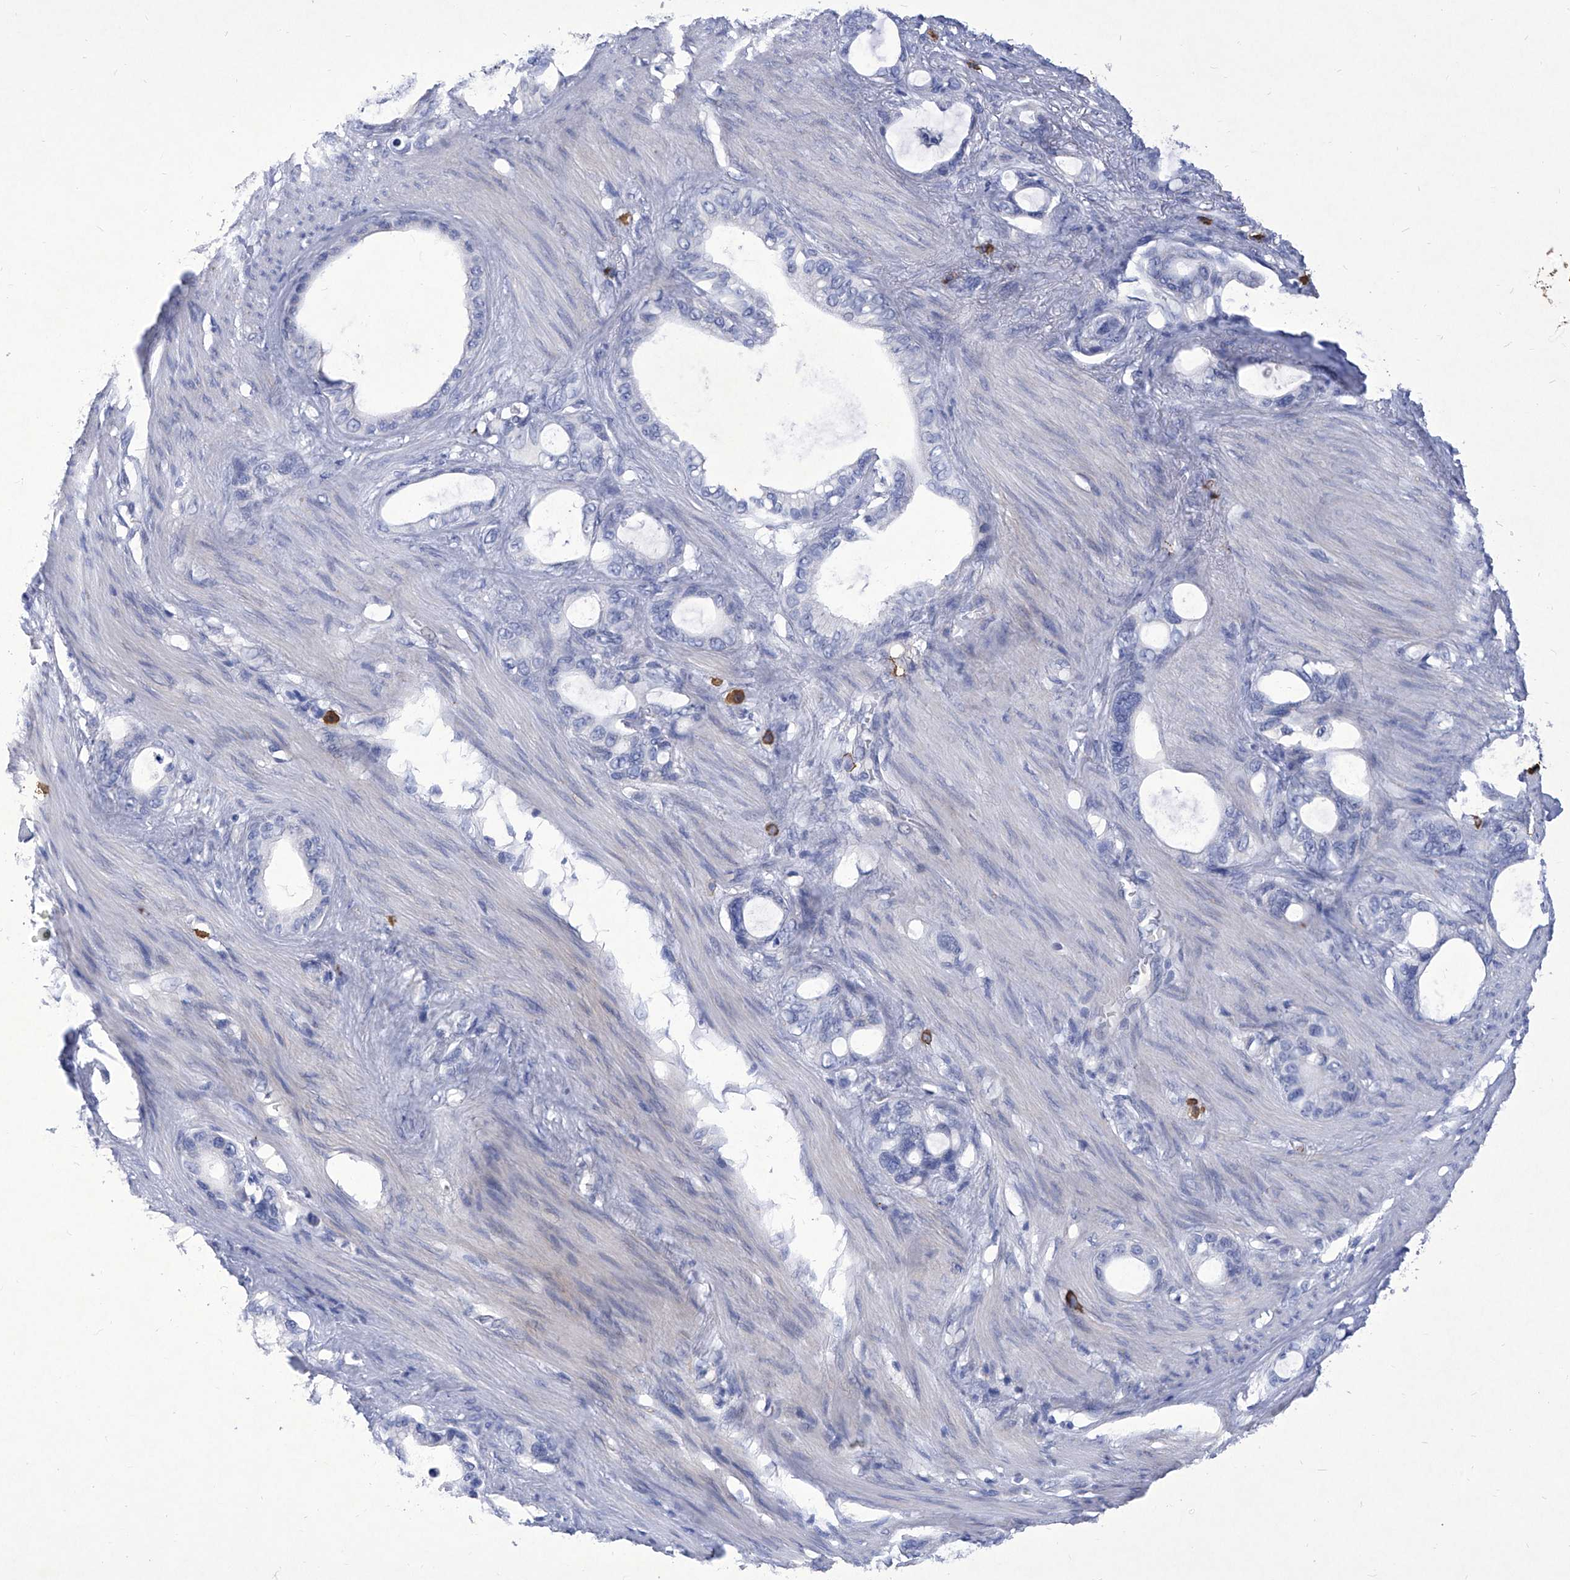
{"staining": {"intensity": "negative", "quantity": "none", "location": "none"}, "tissue": "stomach cancer", "cell_type": "Tumor cells", "image_type": "cancer", "snomed": [{"axis": "morphology", "description": "Adenocarcinoma, NOS"}, {"axis": "topography", "description": "Stomach"}], "caption": "This is a micrograph of IHC staining of stomach cancer, which shows no staining in tumor cells.", "gene": "IFNL2", "patient": {"sex": "female", "age": 75}}